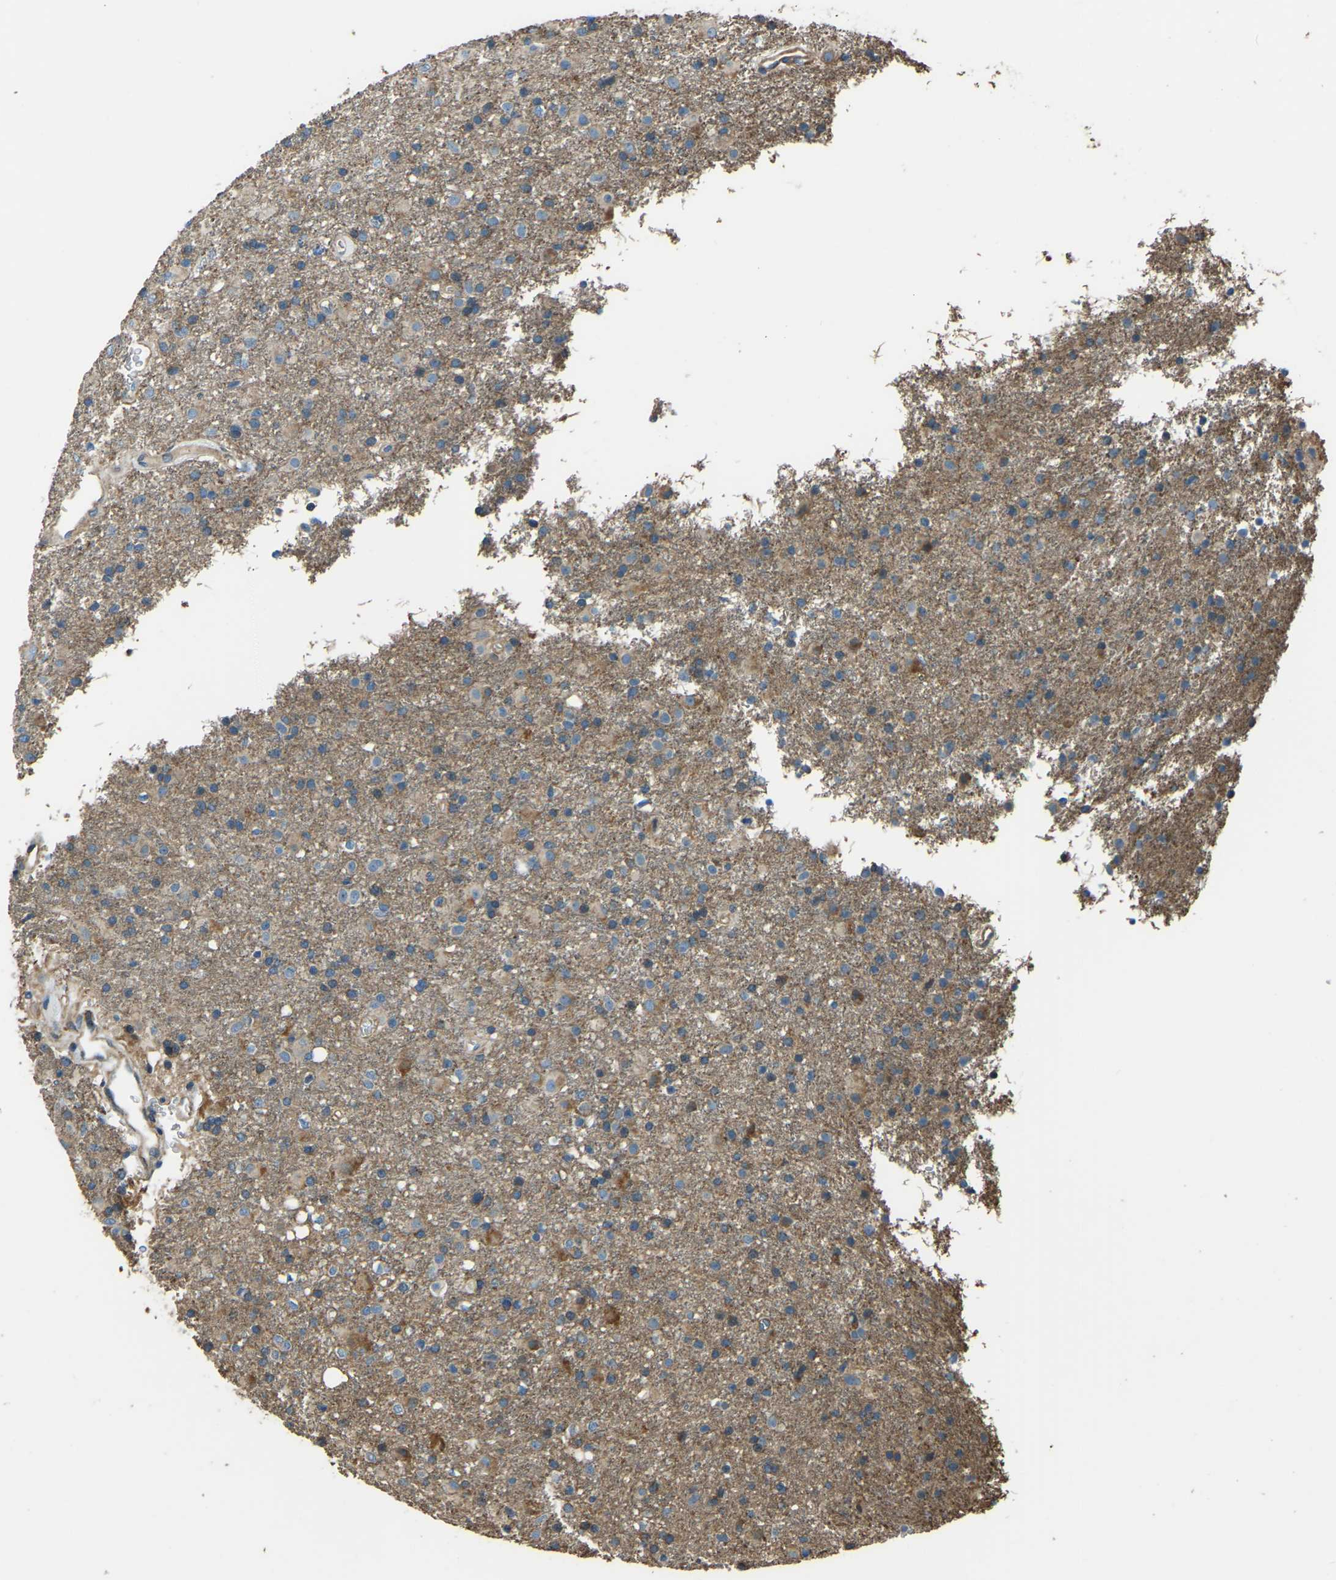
{"staining": {"intensity": "moderate", "quantity": ">75%", "location": "cytoplasmic/membranous"}, "tissue": "glioma", "cell_type": "Tumor cells", "image_type": "cancer", "snomed": [{"axis": "morphology", "description": "Glioma, malignant, Low grade"}, {"axis": "topography", "description": "Brain"}], "caption": "Human glioma stained with a brown dye shows moderate cytoplasmic/membranous positive staining in about >75% of tumor cells.", "gene": "COL3A1", "patient": {"sex": "male", "age": 65}}